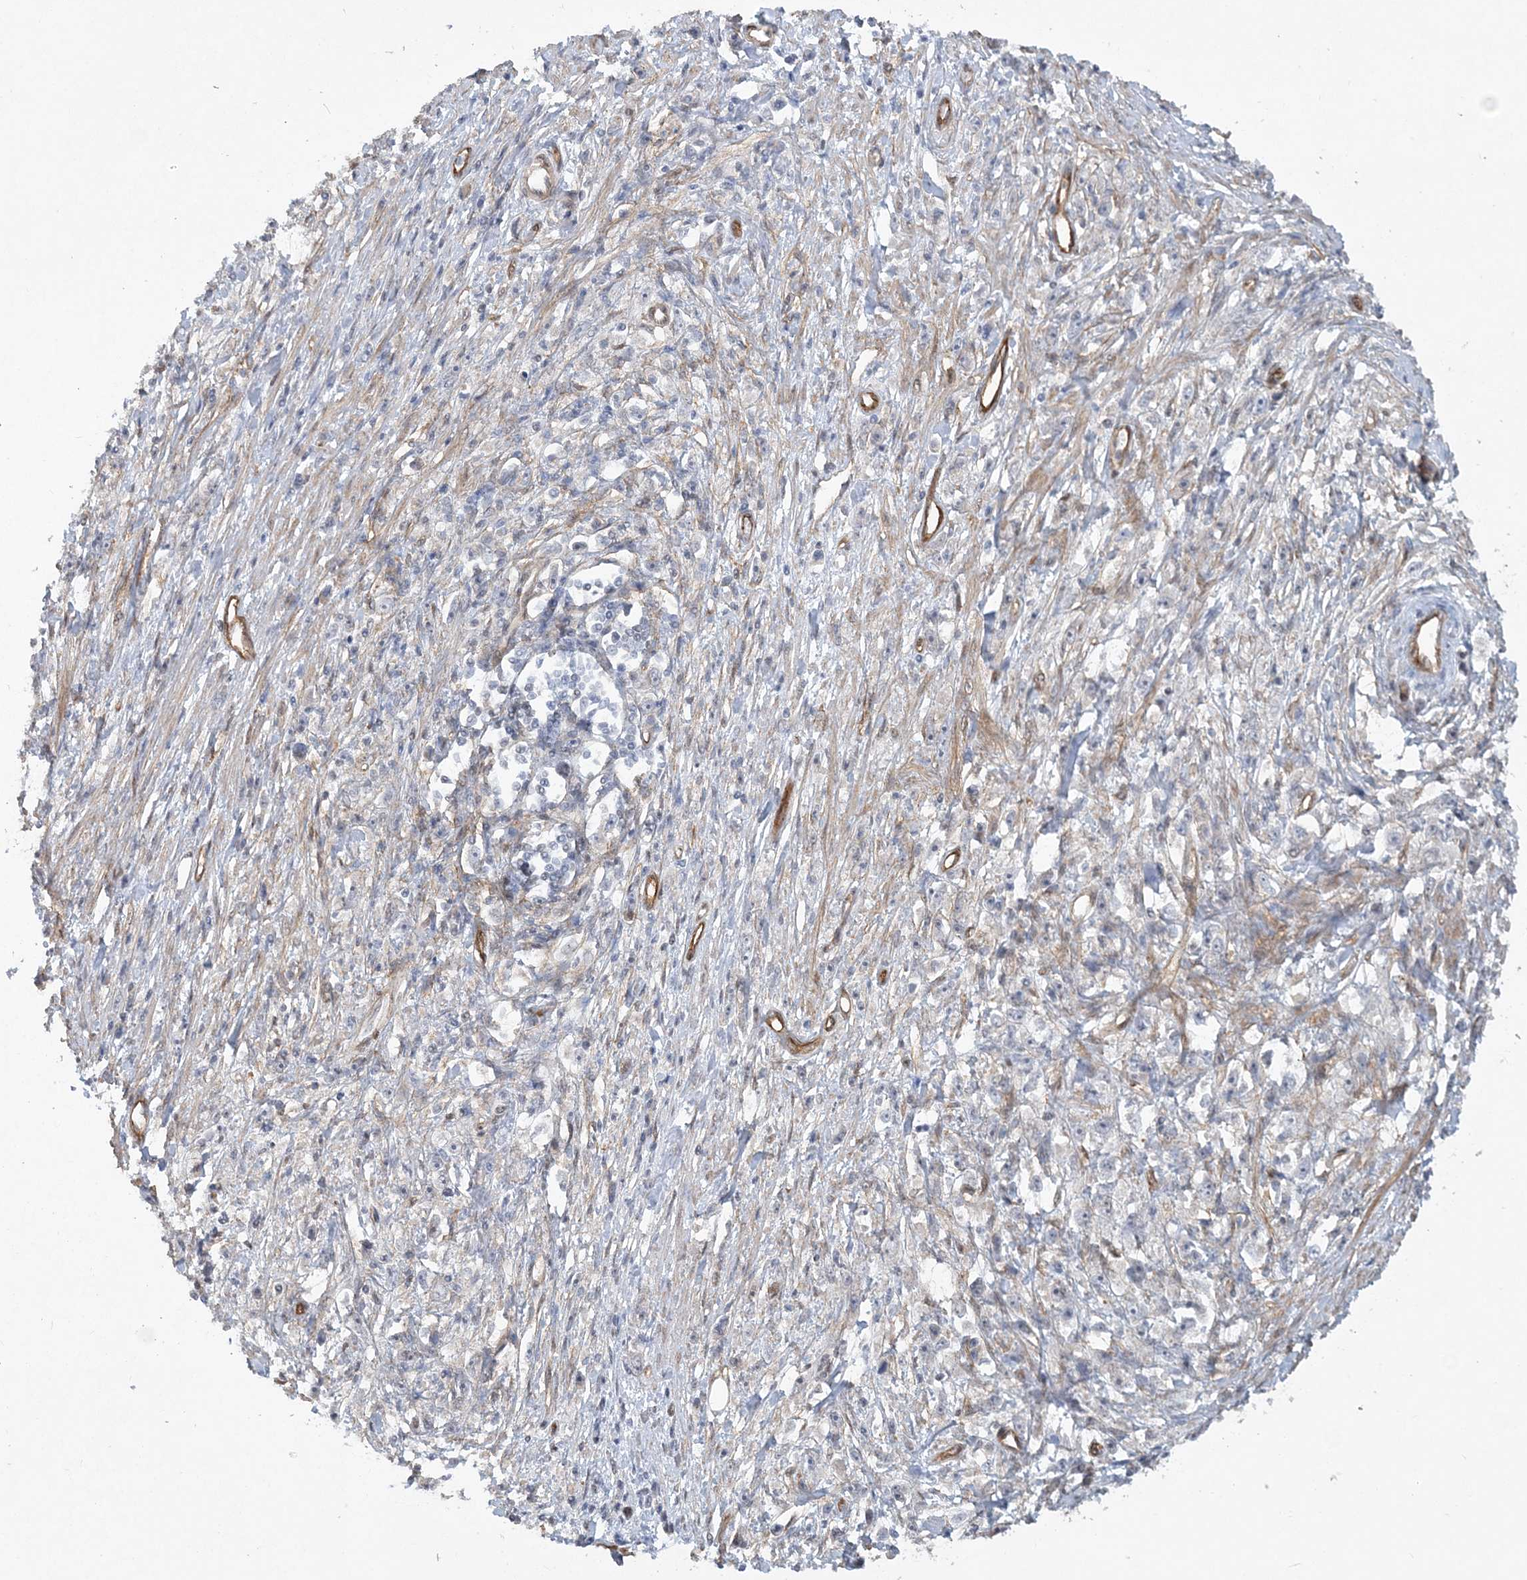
{"staining": {"intensity": "negative", "quantity": "none", "location": "none"}, "tissue": "stomach cancer", "cell_type": "Tumor cells", "image_type": "cancer", "snomed": [{"axis": "morphology", "description": "Adenocarcinoma, NOS"}, {"axis": "topography", "description": "Stomach"}], "caption": "A photomicrograph of human stomach cancer (adenocarcinoma) is negative for staining in tumor cells.", "gene": "RAI14", "patient": {"sex": "female", "age": 59}}